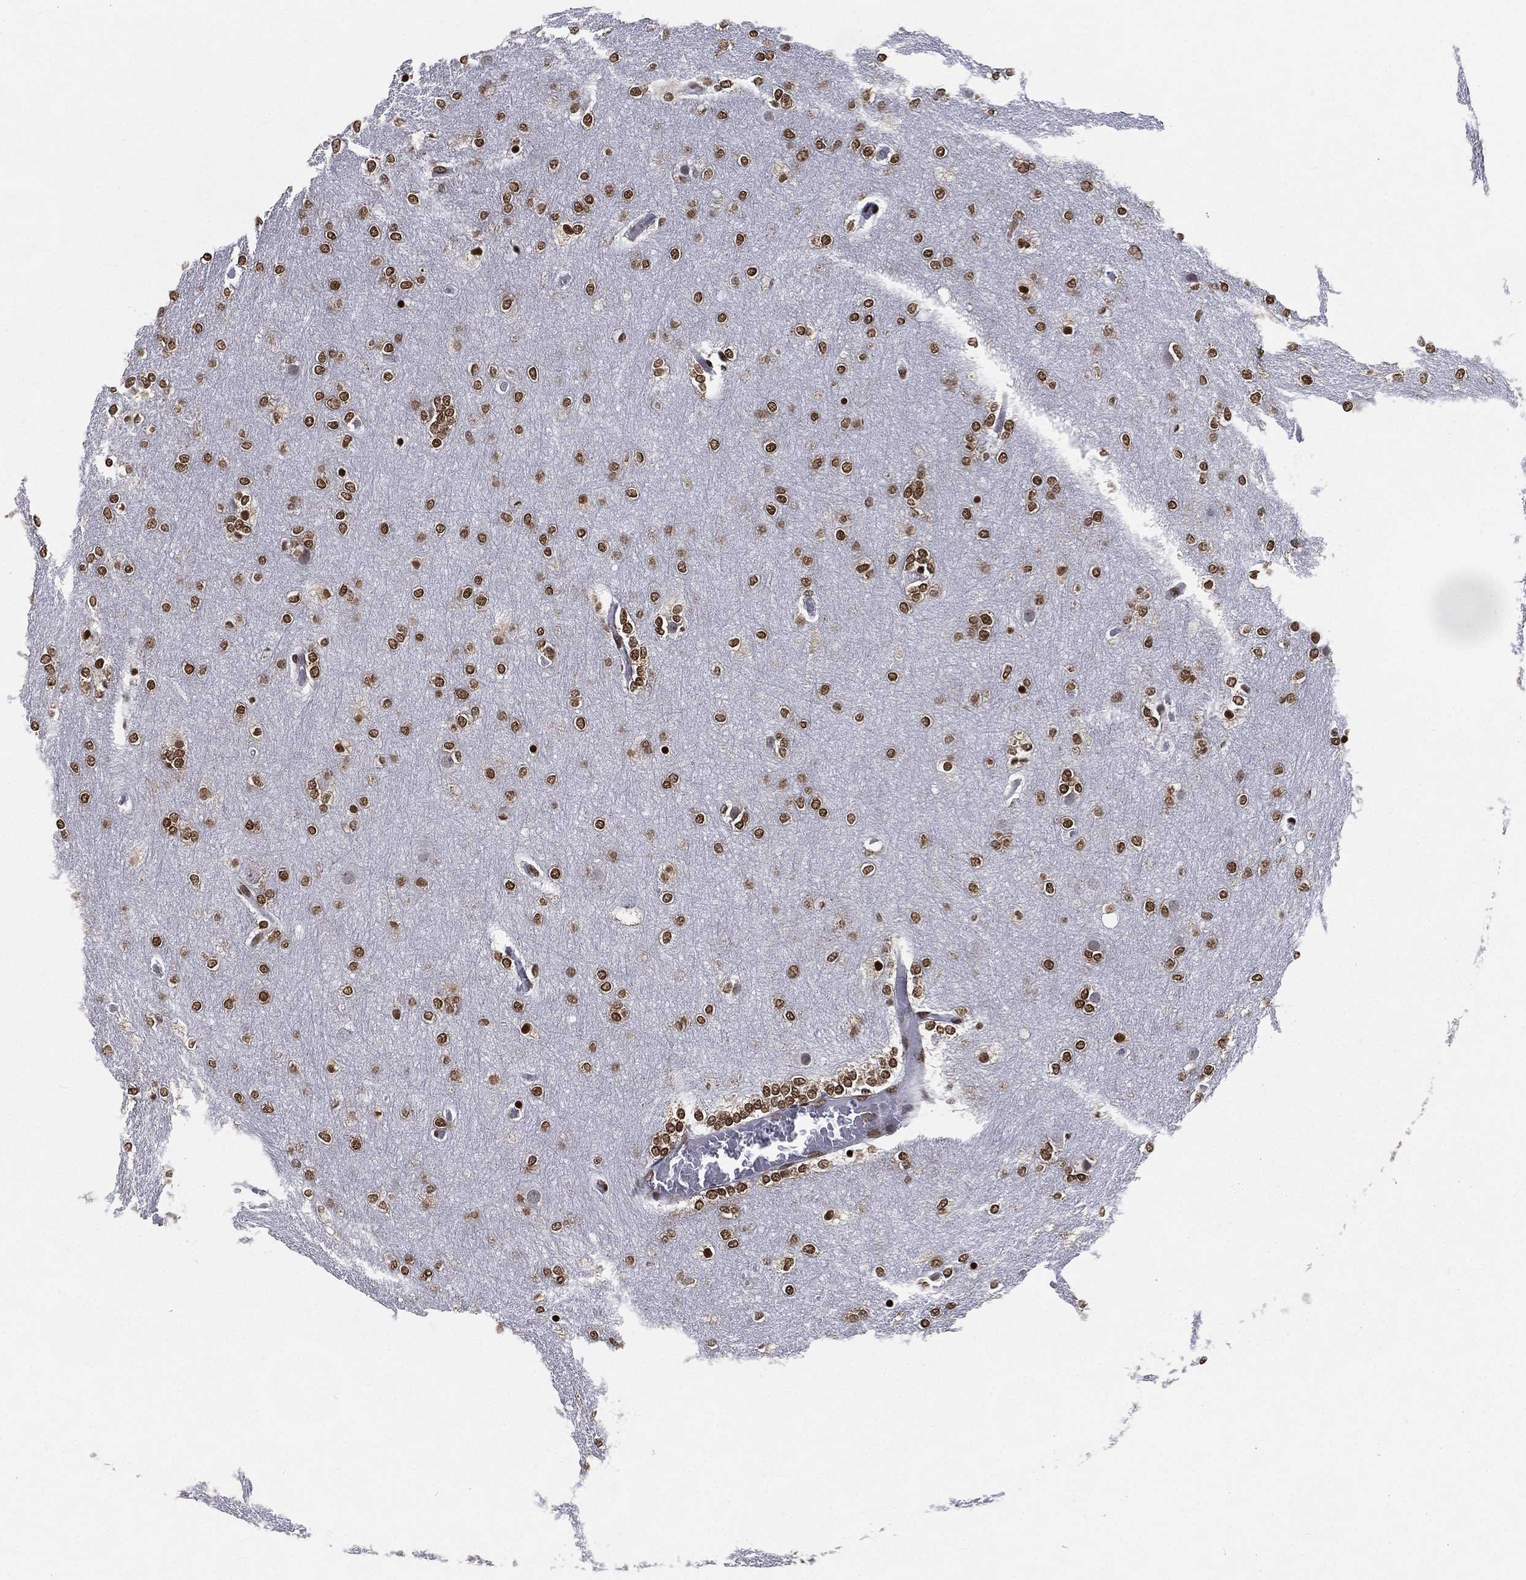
{"staining": {"intensity": "strong", "quantity": ">75%", "location": "nuclear"}, "tissue": "glioma", "cell_type": "Tumor cells", "image_type": "cancer", "snomed": [{"axis": "morphology", "description": "Glioma, malignant, High grade"}, {"axis": "topography", "description": "Brain"}], "caption": "Malignant glioma (high-grade) was stained to show a protein in brown. There is high levels of strong nuclear staining in approximately >75% of tumor cells. Using DAB (3,3'-diaminobenzidine) (brown) and hematoxylin (blue) stains, captured at high magnification using brightfield microscopy.", "gene": "FUBP3", "patient": {"sex": "female", "age": 61}}